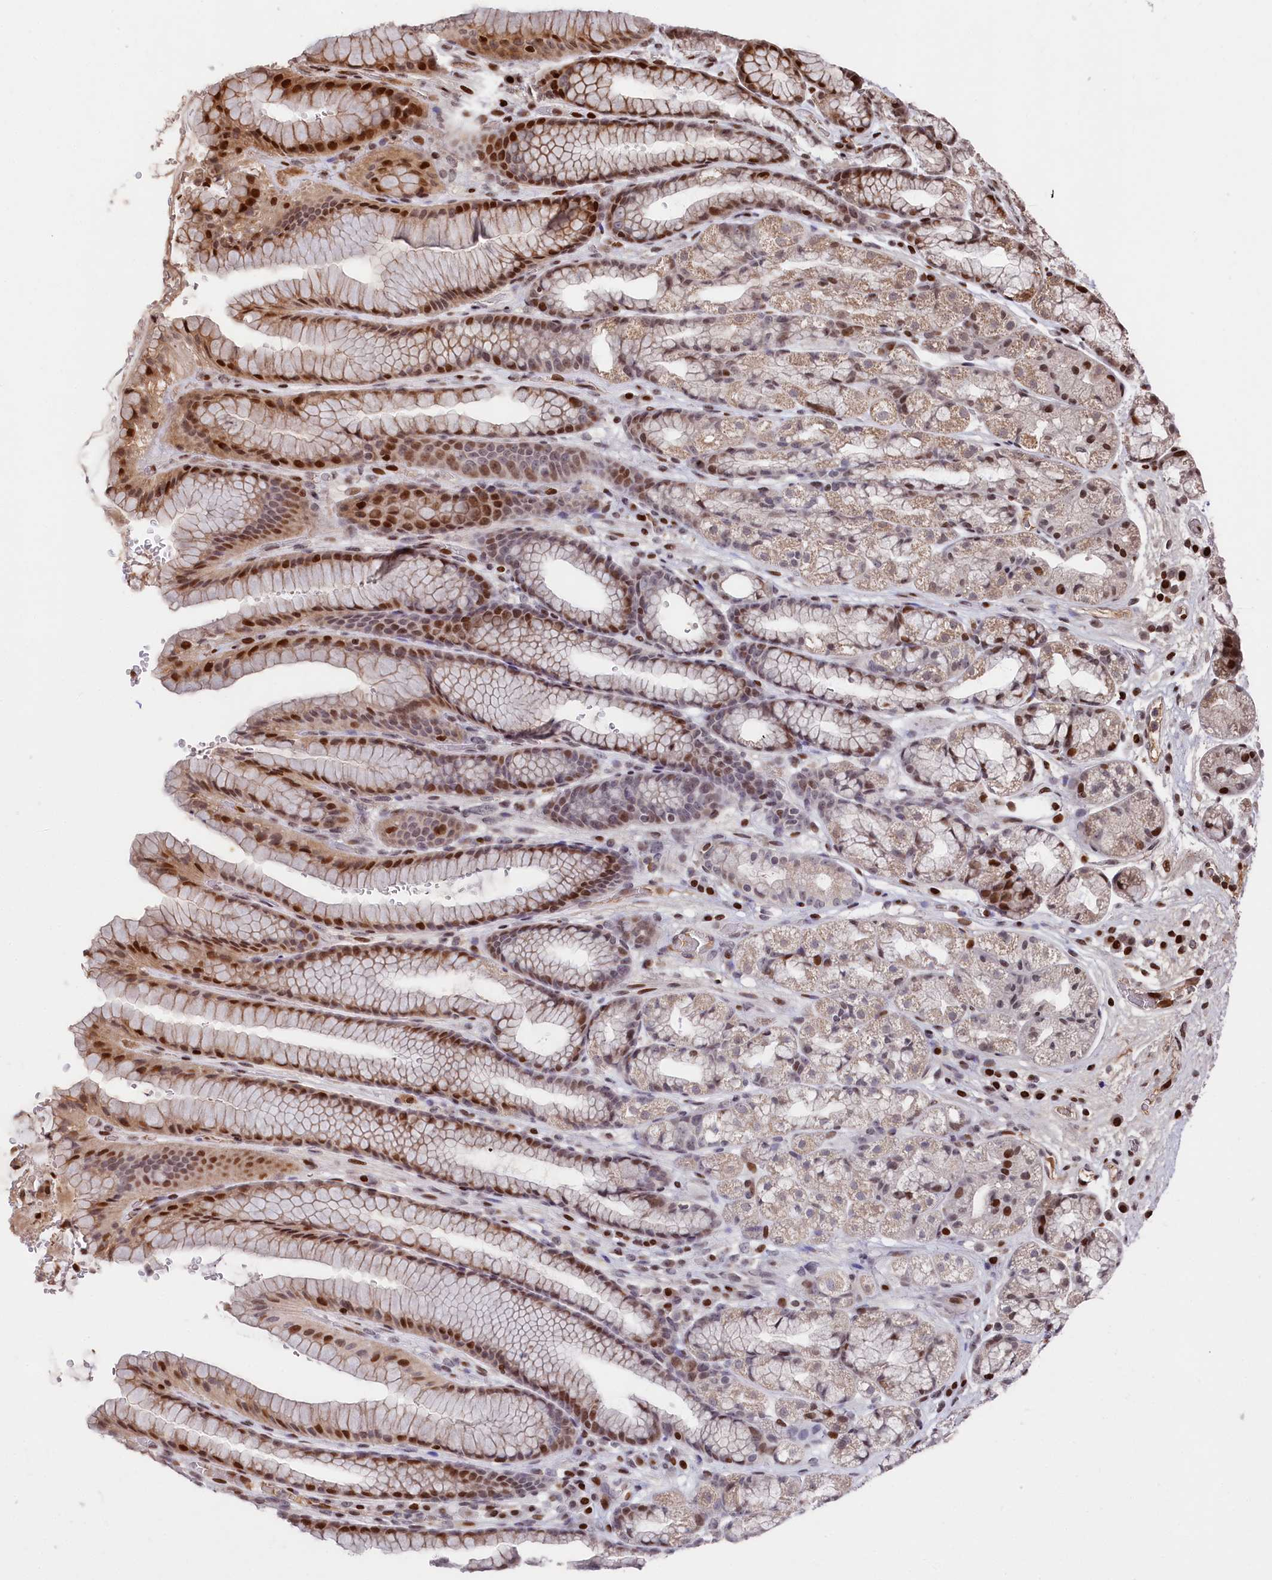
{"staining": {"intensity": "strong", "quantity": "25%-75%", "location": "cytoplasmic/membranous,nuclear"}, "tissue": "stomach", "cell_type": "Glandular cells", "image_type": "normal", "snomed": [{"axis": "morphology", "description": "Normal tissue, NOS"}, {"axis": "morphology", "description": "Adenocarcinoma, NOS"}, {"axis": "topography", "description": "Stomach"}], "caption": "Protein expression analysis of benign human stomach reveals strong cytoplasmic/membranous,nuclear expression in approximately 25%-75% of glandular cells. (brown staining indicates protein expression, while blue staining denotes nuclei).", "gene": "MCF2L2", "patient": {"sex": "male", "age": 57}}